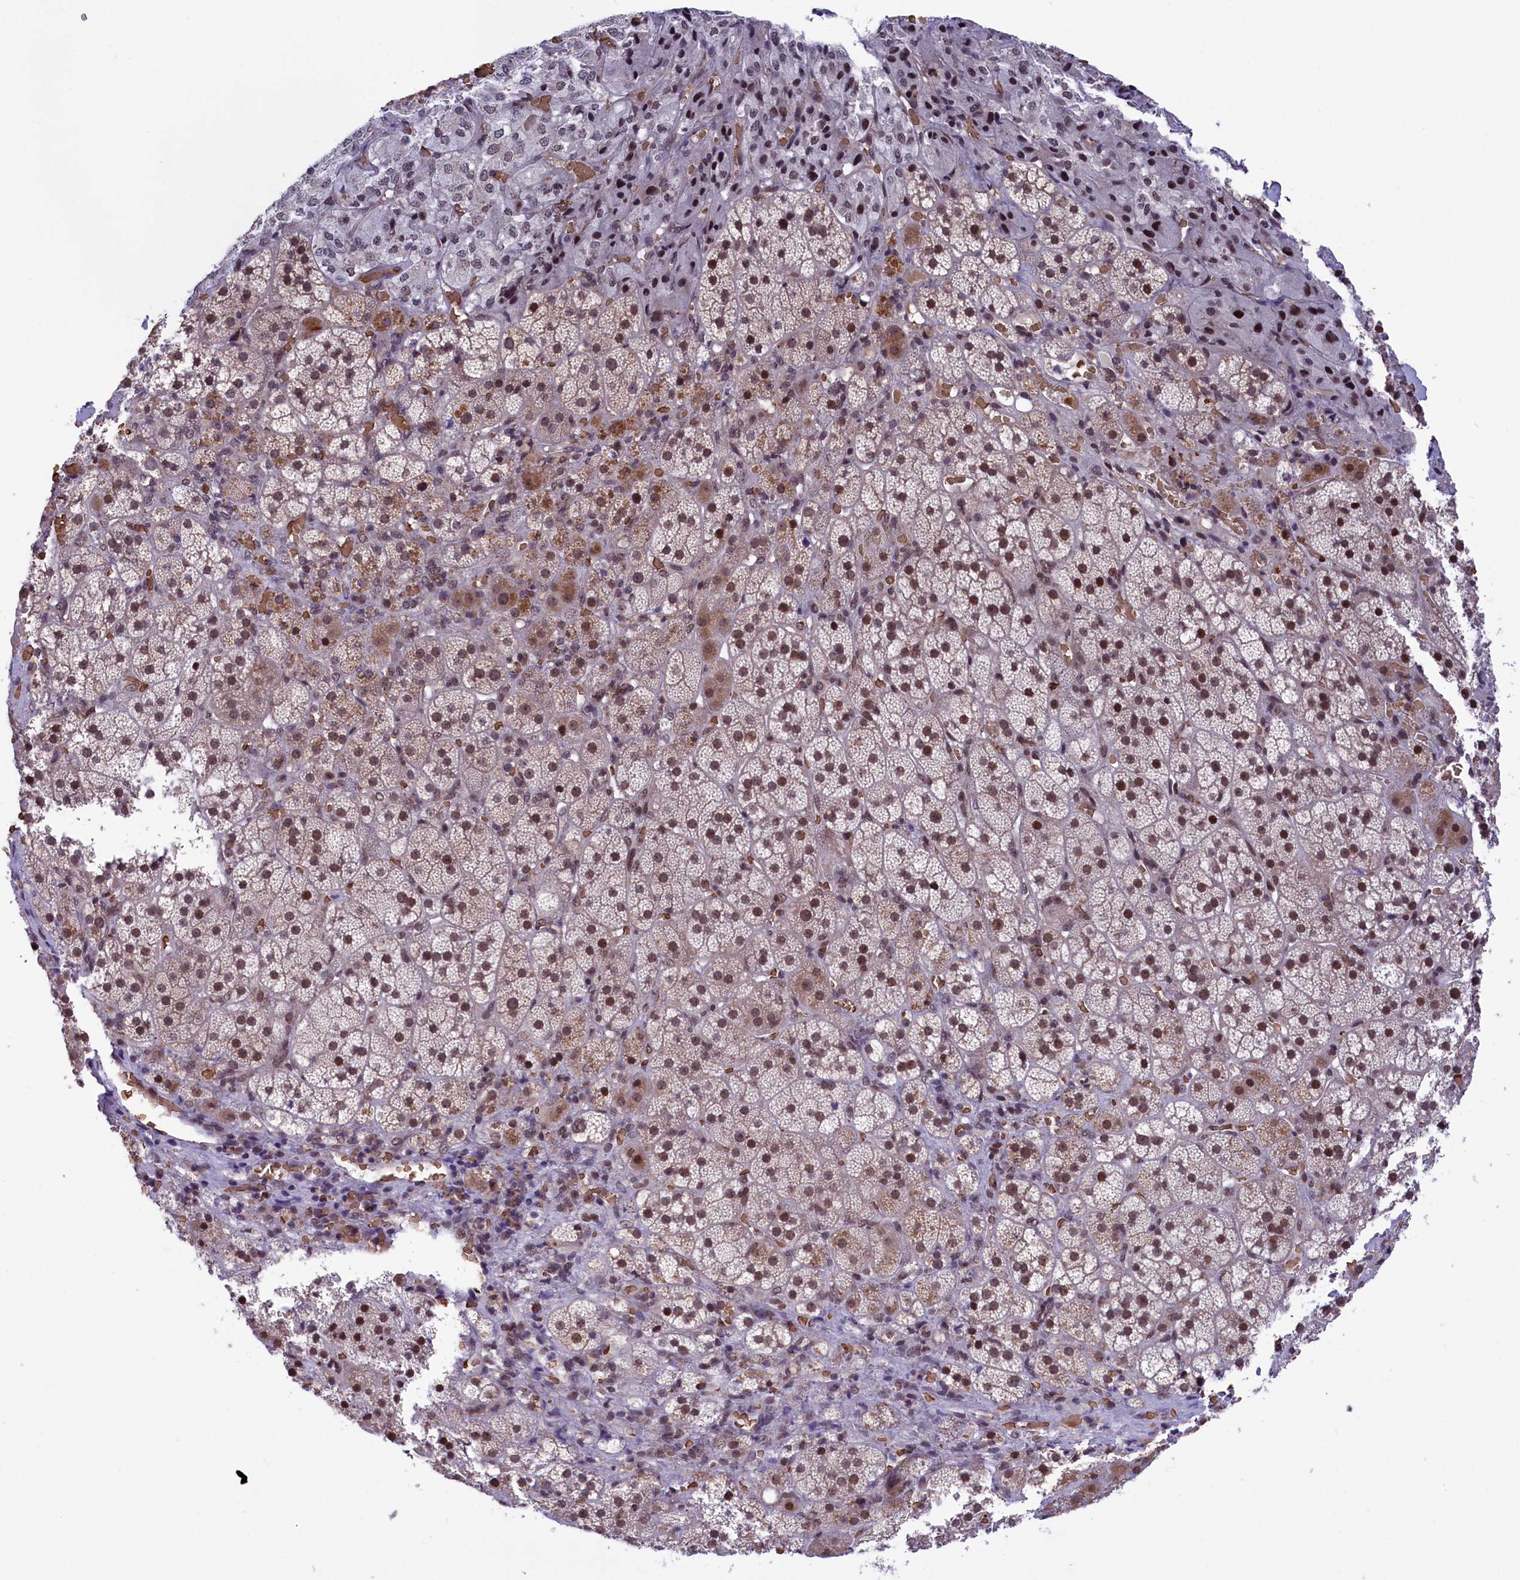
{"staining": {"intensity": "moderate", "quantity": "25%-75%", "location": "nuclear"}, "tissue": "adrenal gland", "cell_type": "Glandular cells", "image_type": "normal", "snomed": [{"axis": "morphology", "description": "Normal tissue, NOS"}, {"axis": "topography", "description": "Adrenal gland"}], "caption": "High-power microscopy captured an immunohistochemistry photomicrograph of unremarkable adrenal gland, revealing moderate nuclear expression in about 25%-75% of glandular cells. The staining was performed using DAB (3,3'-diaminobenzidine), with brown indicating positive protein expression. Nuclei are stained blue with hematoxylin.", "gene": "MPHOSPH8", "patient": {"sex": "female", "age": 44}}